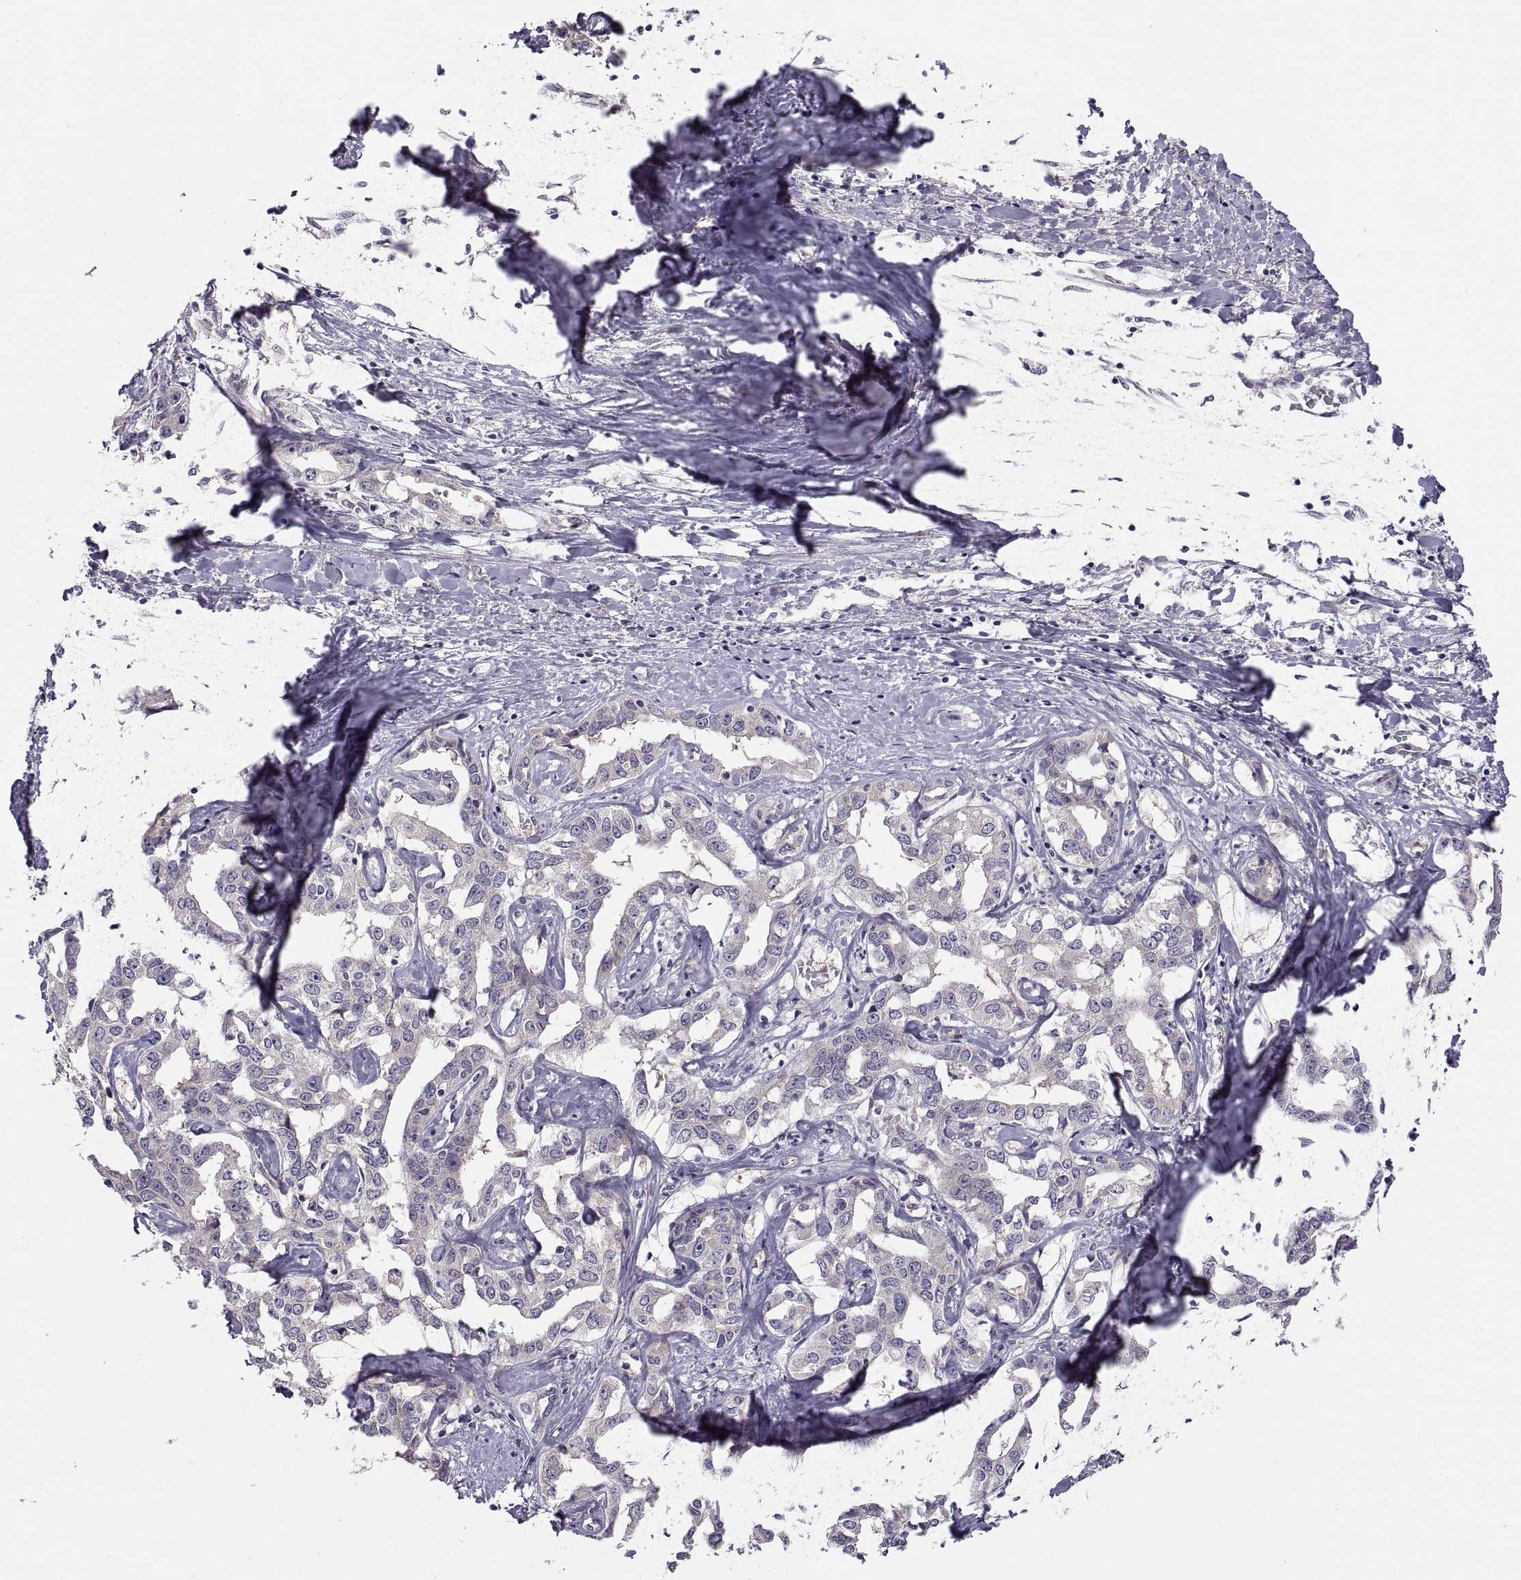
{"staining": {"intensity": "weak", "quantity": "25%-75%", "location": "cytoplasmic/membranous"}, "tissue": "liver cancer", "cell_type": "Tumor cells", "image_type": "cancer", "snomed": [{"axis": "morphology", "description": "Cholangiocarcinoma"}, {"axis": "topography", "description": "Liver"}], "caption": "Liver cancer (cholangiocarcinoma) was stained to show a protein in brown. There is low levels of weak cytoplasmic/membranous expression in approximately 25%-75% of tumor cells. The protein of interest is shown in brown color, while the nuclei are stained blue.", "gene": "ACSBG2", "patient": {"sex": "male", "age": 59}}